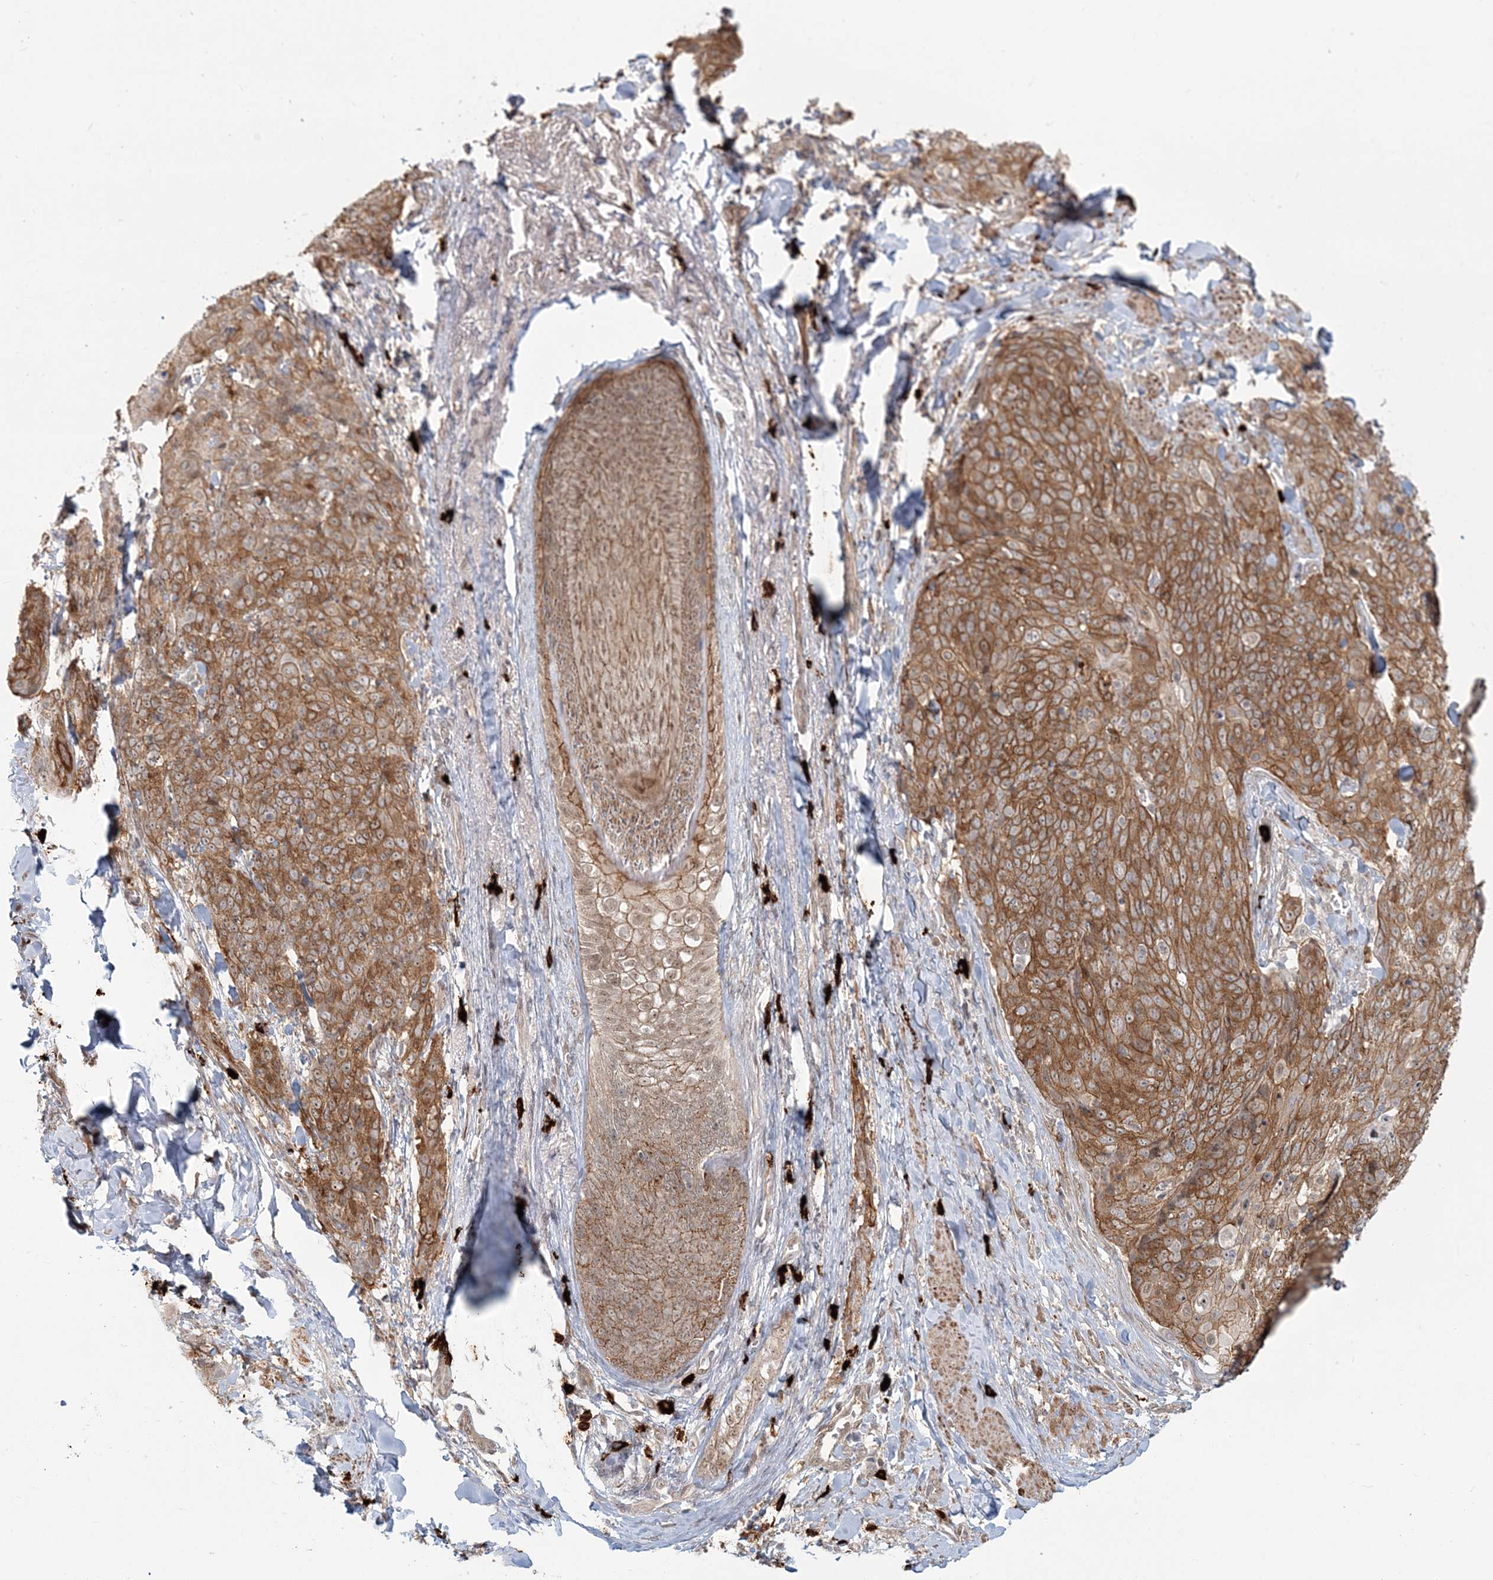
{"staining": {"intensity": "moderate", "quantity": ">75%", "location": "cytoplasmic/membranous"}, "tissue": "skin cancer", "cell_type": "Tumor cells", "image_type": "cancer", "snomed": [{"axis": "morphology", "description": "Squamous cell carcinoma, NOS"}, {"axis": "topography", "description": "Skin"}, {"axis": "topography", "description": "Vulva"}], "caption": "Tumor cells show medium levels of moderate cytoplasmic/membranous staining in approximately >75% of cells in human skin squamous cell carcinoma. (DAB = brown stain, brightfield microscopy at high magnification).", "gene": "SH3PXD2A", "patient": {"sex": "female", "age": 85}}